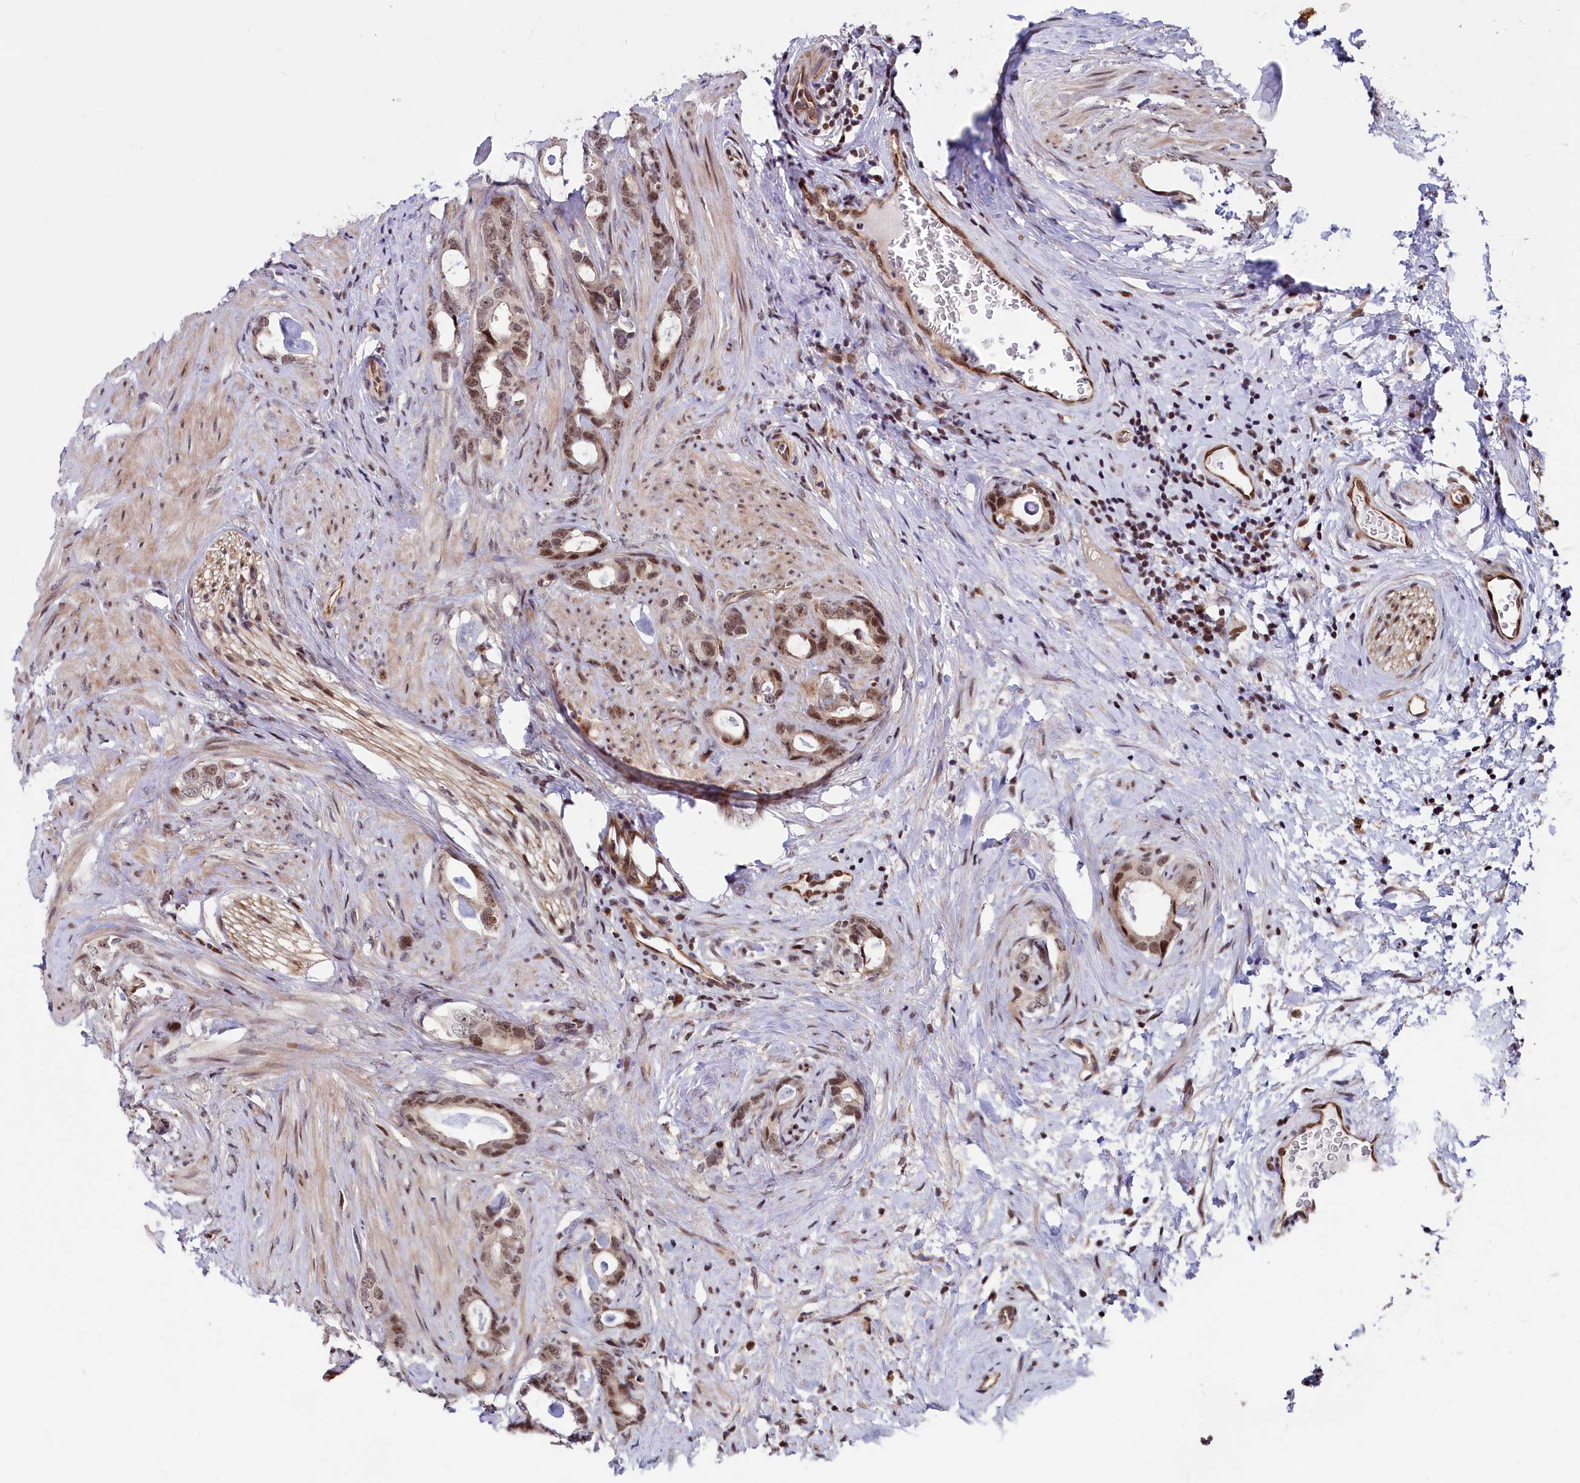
{"staining": {"intensity": "moderate", "quantity": ">75%", "location": "nuclear"}, "tissue": "prostate cancer", "cell_type": "Tumor cells", "image_type": "cancer", "snomed": [{"axis": "morphology", "description": "Adenocarcinoma, Low grade"}, {"axis": "topography", "description": "Prostate"}], "caption": "Adenocarcinoma (low-grade) (prostate) tissue exhibits moderate nuclear expression in about >75% of tumor cells, visualized by immunohistochemistry.", "gene": "LEO1", "patient": {"sex": "male", "age": 63}}